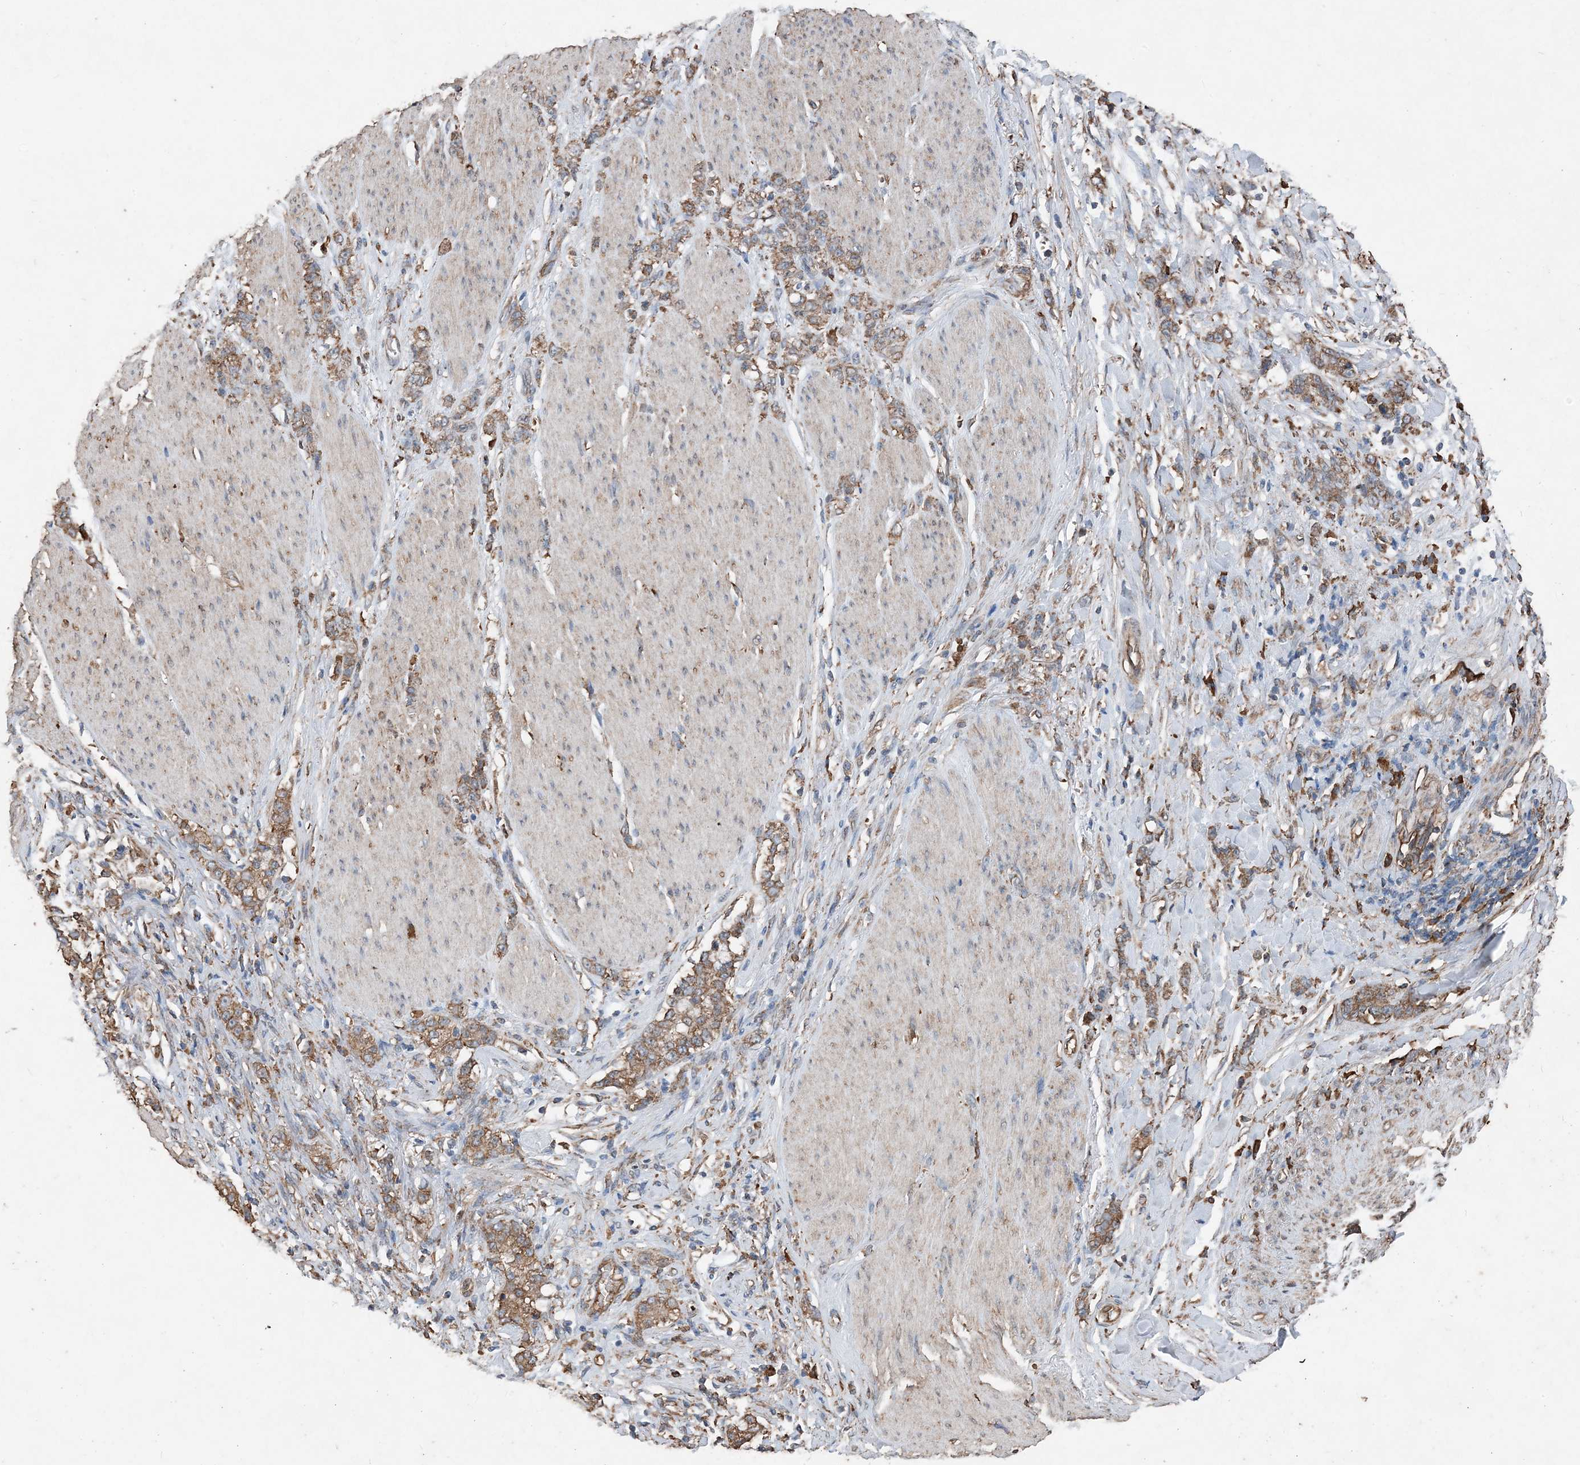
{"staining": {"intensity": "moderate", "quantity": ">75%", "location": "cytoplasmic/membranous"}, "tissue": "stomach cancer", "cell_type": "Tumor cells", "image_type": "cancer", "snomed": [{"axis": "morphology", "description": "Adenocarcinoma, NOS"}, {"axis": "topography", "description": "Stomach, lower"}], "caption": "Adenocarcinoma (stomach) tissue reveals moderate cytoplasmic/membranous staining in approximately >75% of tumor cells", "gene": "PDIA6", "patient": {"sex": "male", "age": 88}}